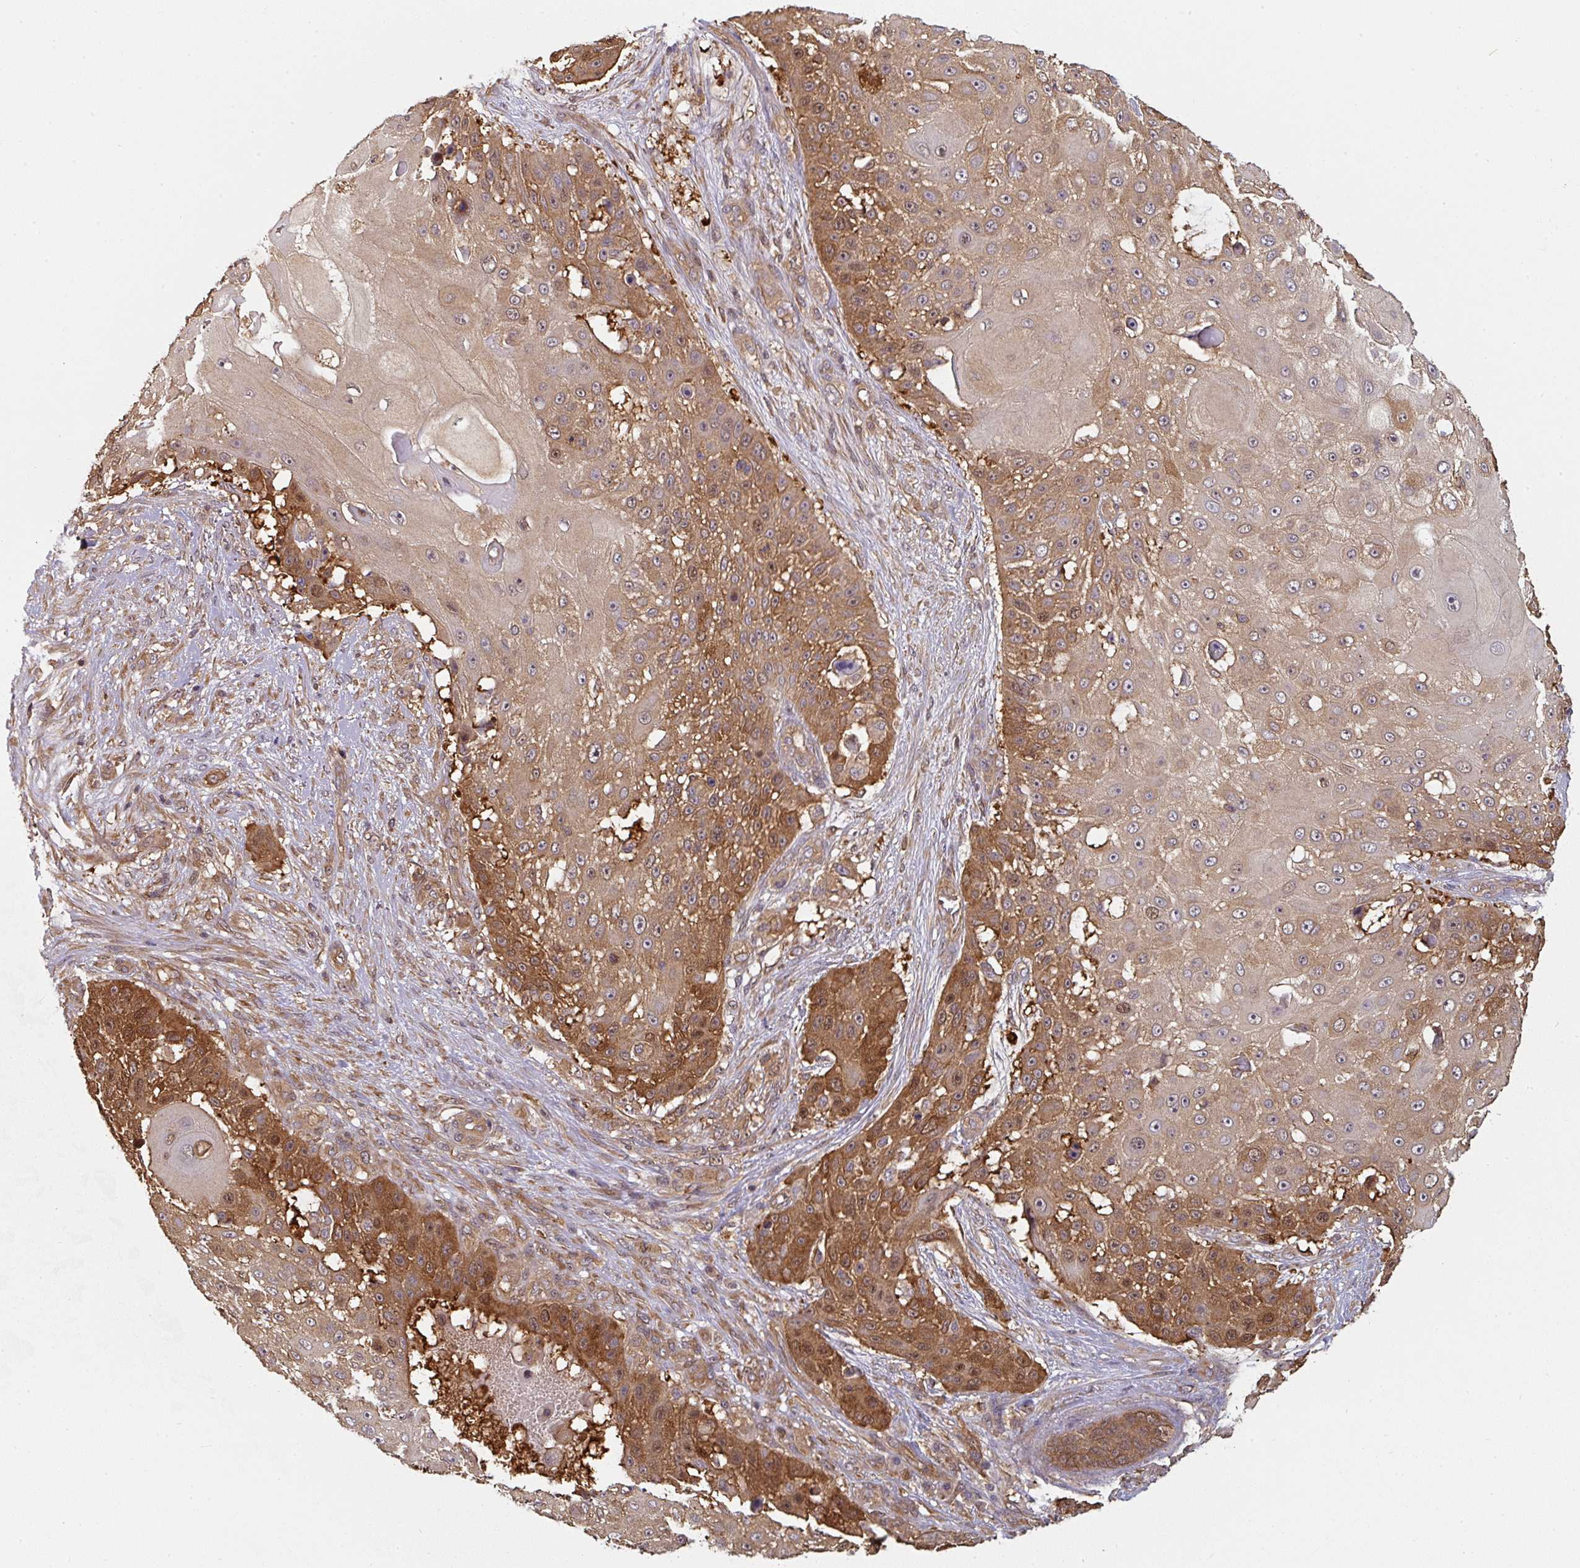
{"staining": {"intensity": "moderate", "quantity": ">75%", "location": "cytoplasmic/membranous,nuclear"}, "tissue": "skin cancer", "cell_type": "Tumor cells", "image_type": "cancer", "snomed": [{"axis": "morphology", "description": "Squamous cell carcinoma, NOS"}, {"axis": "topography", "description": "Skin"}], "caption": "Squamous cell carcinoma (skin) was stained to show a protein in brown. There is medium levels of moderate cytoplasmic/membranous and nuclear staining in about >75% of tumor cells. (IHC, brightfield microscopy, high magnification).", "gene": "ST13", "patient": {"sex": "female", "age": 86}}